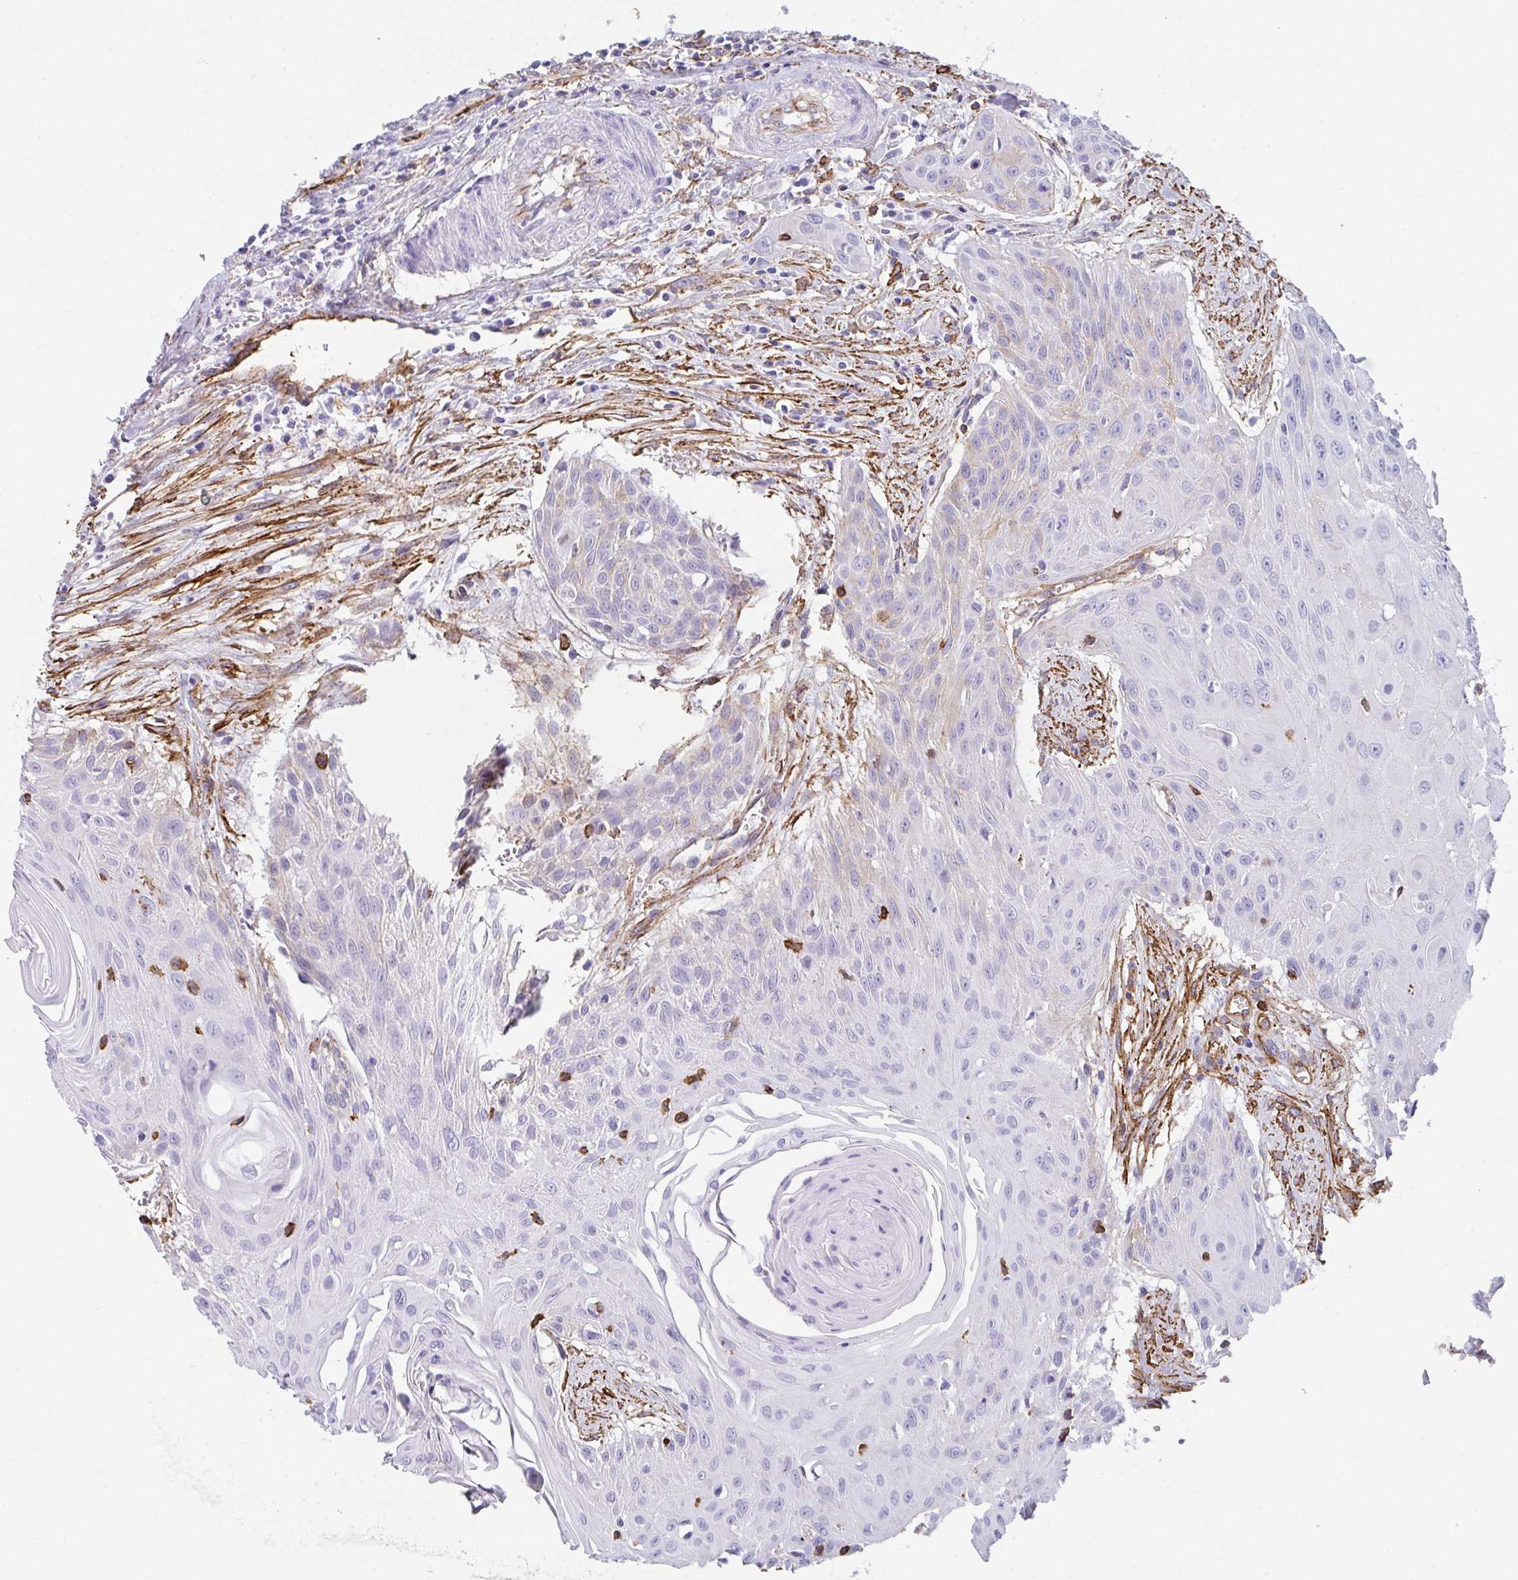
{"staining": {"intensity": "negative", "quantity": "none", "location": "none"}, "tissue": "head and neck cancer", "cell_type": "Tumor cells", "image_type": "cancer", "snomed": [{"axis": "morphology", "description": "Squamous cell carcinoma, NOS"}, {"axis": "topography", "description": "Lymph node"}, {"axis": "topography", "description": "Salivary gland"}, {"axis": "topography", "description": "Head-Neck"}], "caption": "Tumor cells are negative for brown protein staining in head and neck cancer (squamous cell carcinoma).", "gene": "DBN1", "patient": {"sex": "female", "age": 74}}